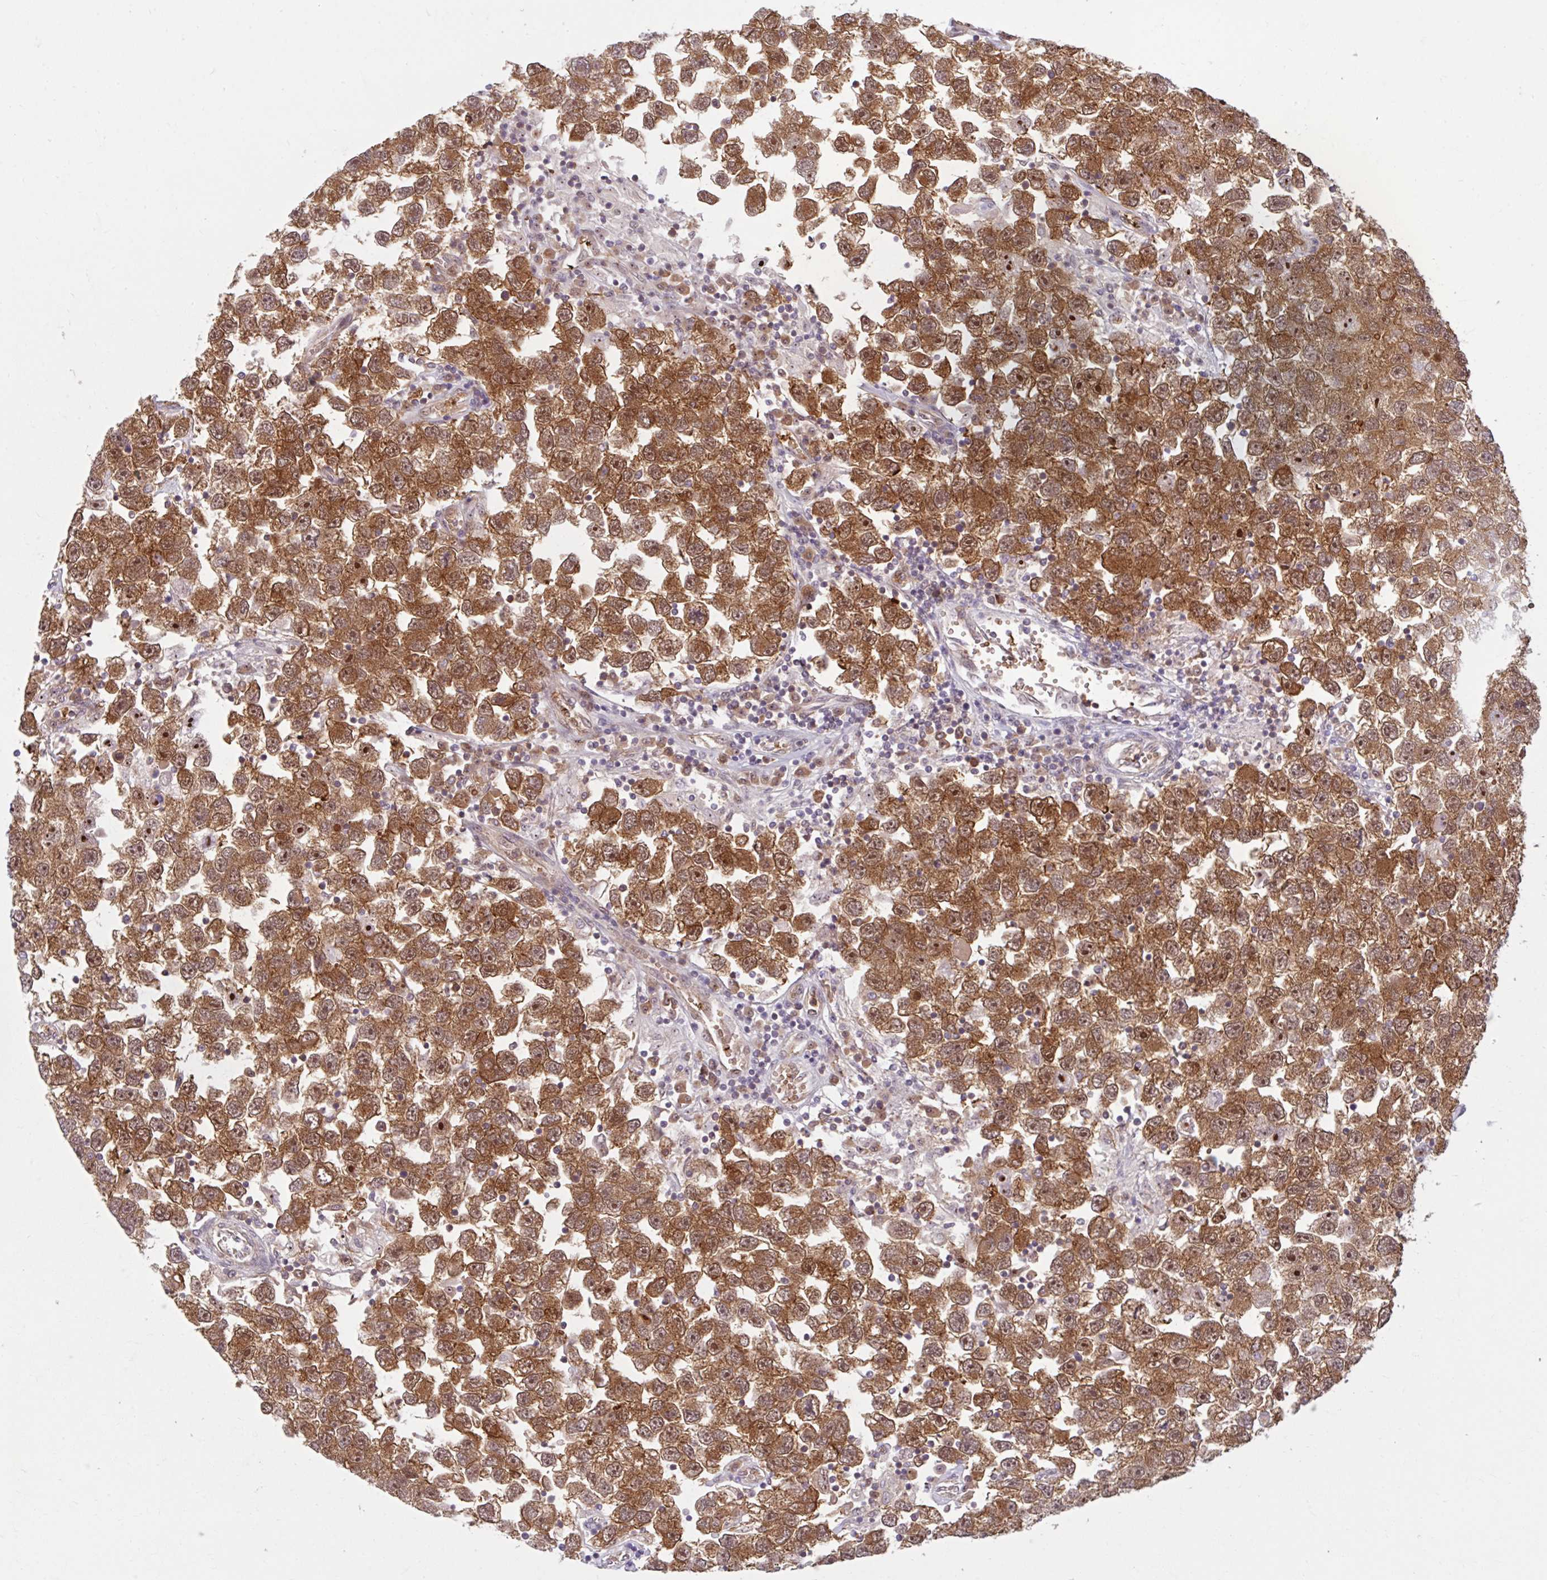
{"staining": {"intensity": "strong", "quantity": ">75%", "location": "cytoplasmic/membranous,nuclear"}, "tissue": "testis cancer", "cell_type": "Tumor cells", "image_type": "cancer", "snomed": [{"axis": "morphology", "description": "Seminoma, NOS"}, {"axis": "topography", "description": "Testis"}], "caption": "Immunohistochemical staining of testis seminoma shows high levels of strong cytoplasmic/membranous and nuclear protein staining in about >75% of tumor cells.", "gene": "HMBS", "patient": {"sex": "male", "age": 26}}